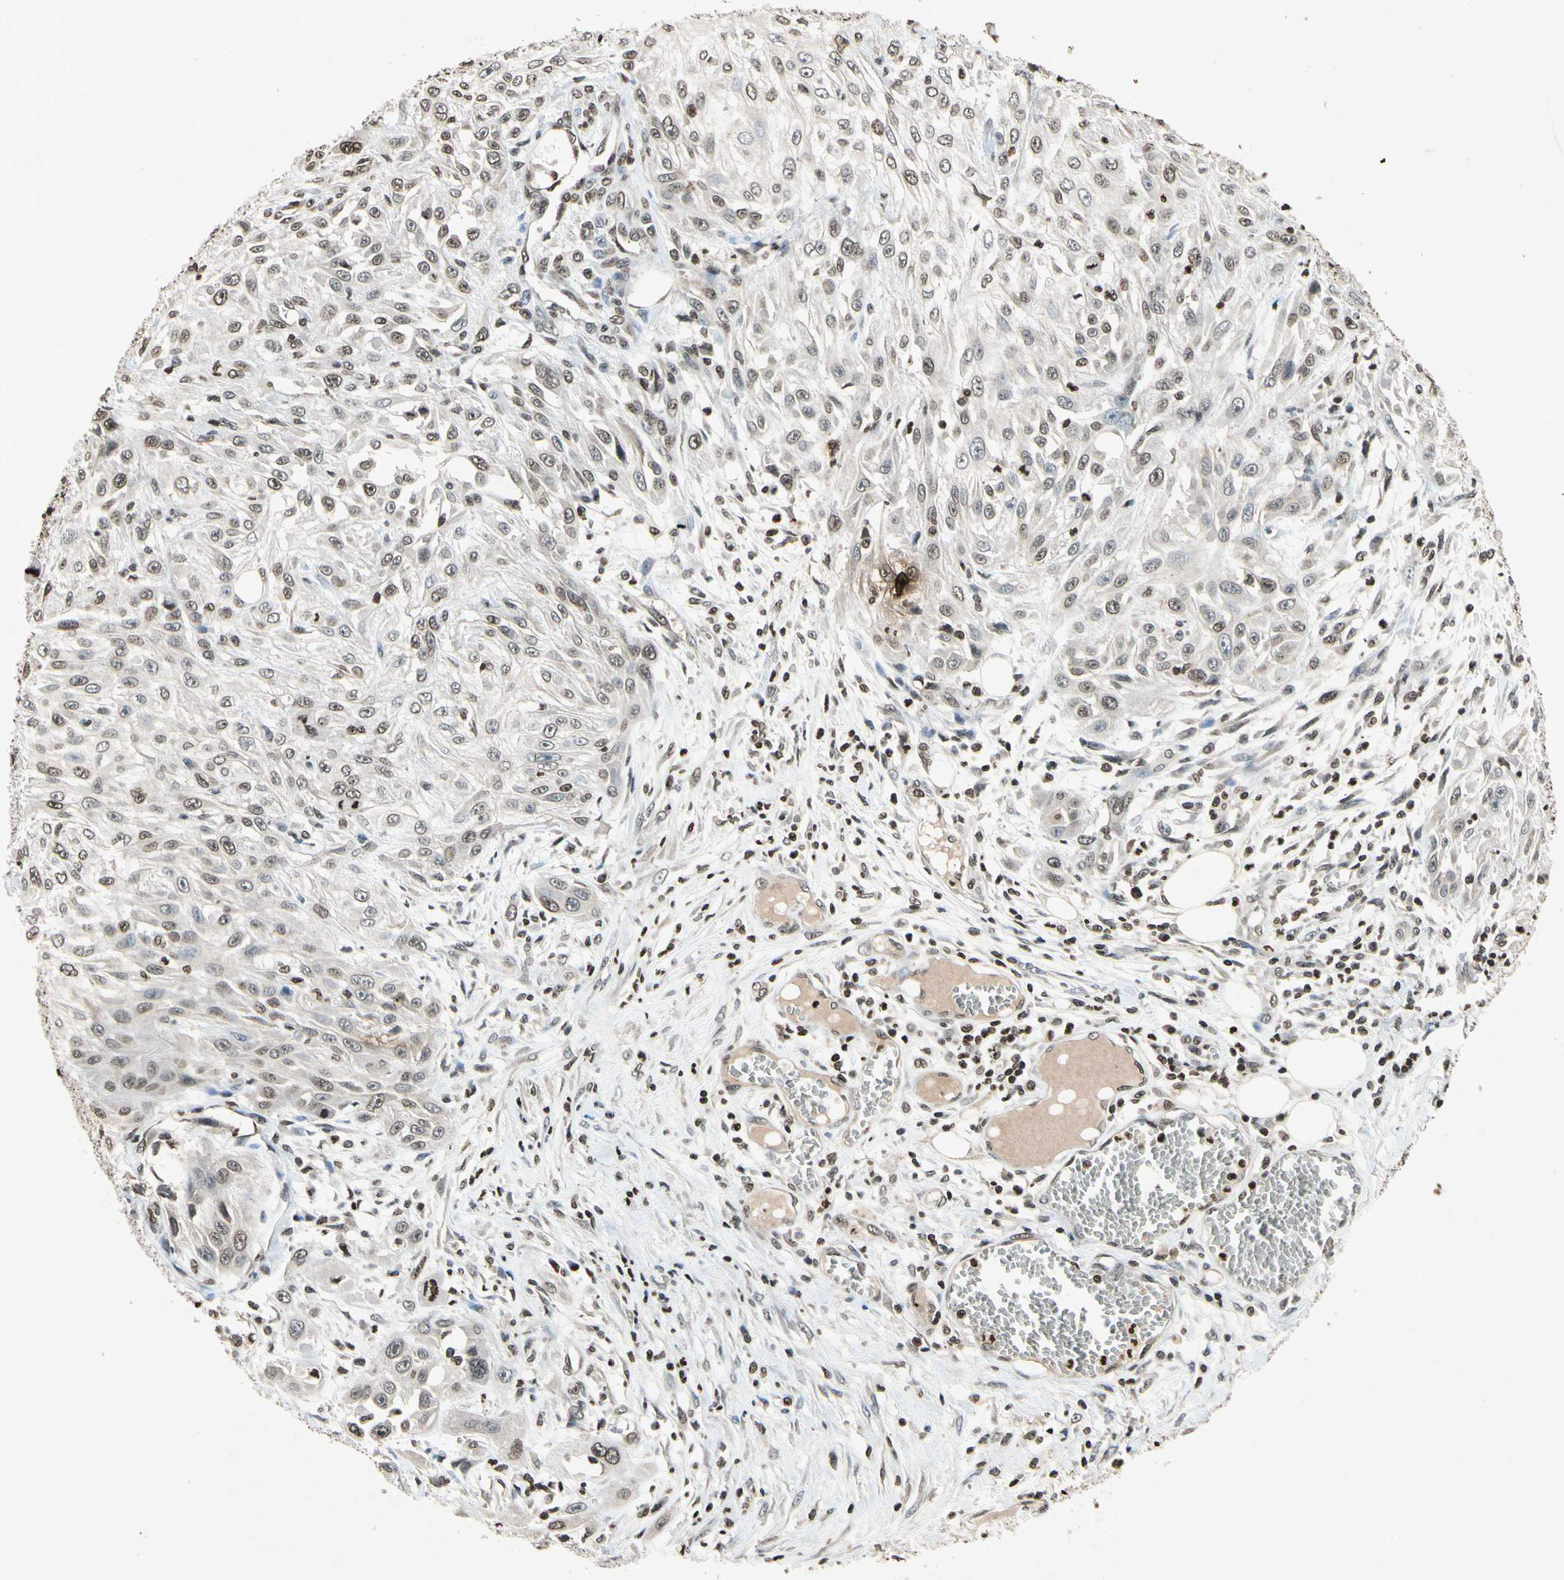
{"staining": {"intensity": "weak", "quantity": "<25%", "location": "nuclear"}, "tissue": "skin cancer", "cell_type": "Tumor cells", "image_type": "cancer", "snomed": [{"axis": "morphology", "description": "Squamous cell carcinoma, NOS"}, {"axis": "topography", "description": "Skin"}], "caption": "Photomicrograph shows no significant protein positivity in tumor cells of skin cancer (squamous cell carcinoma).", "gene": "HOXB3", "patient": {"sex": "male", "age": 75}}